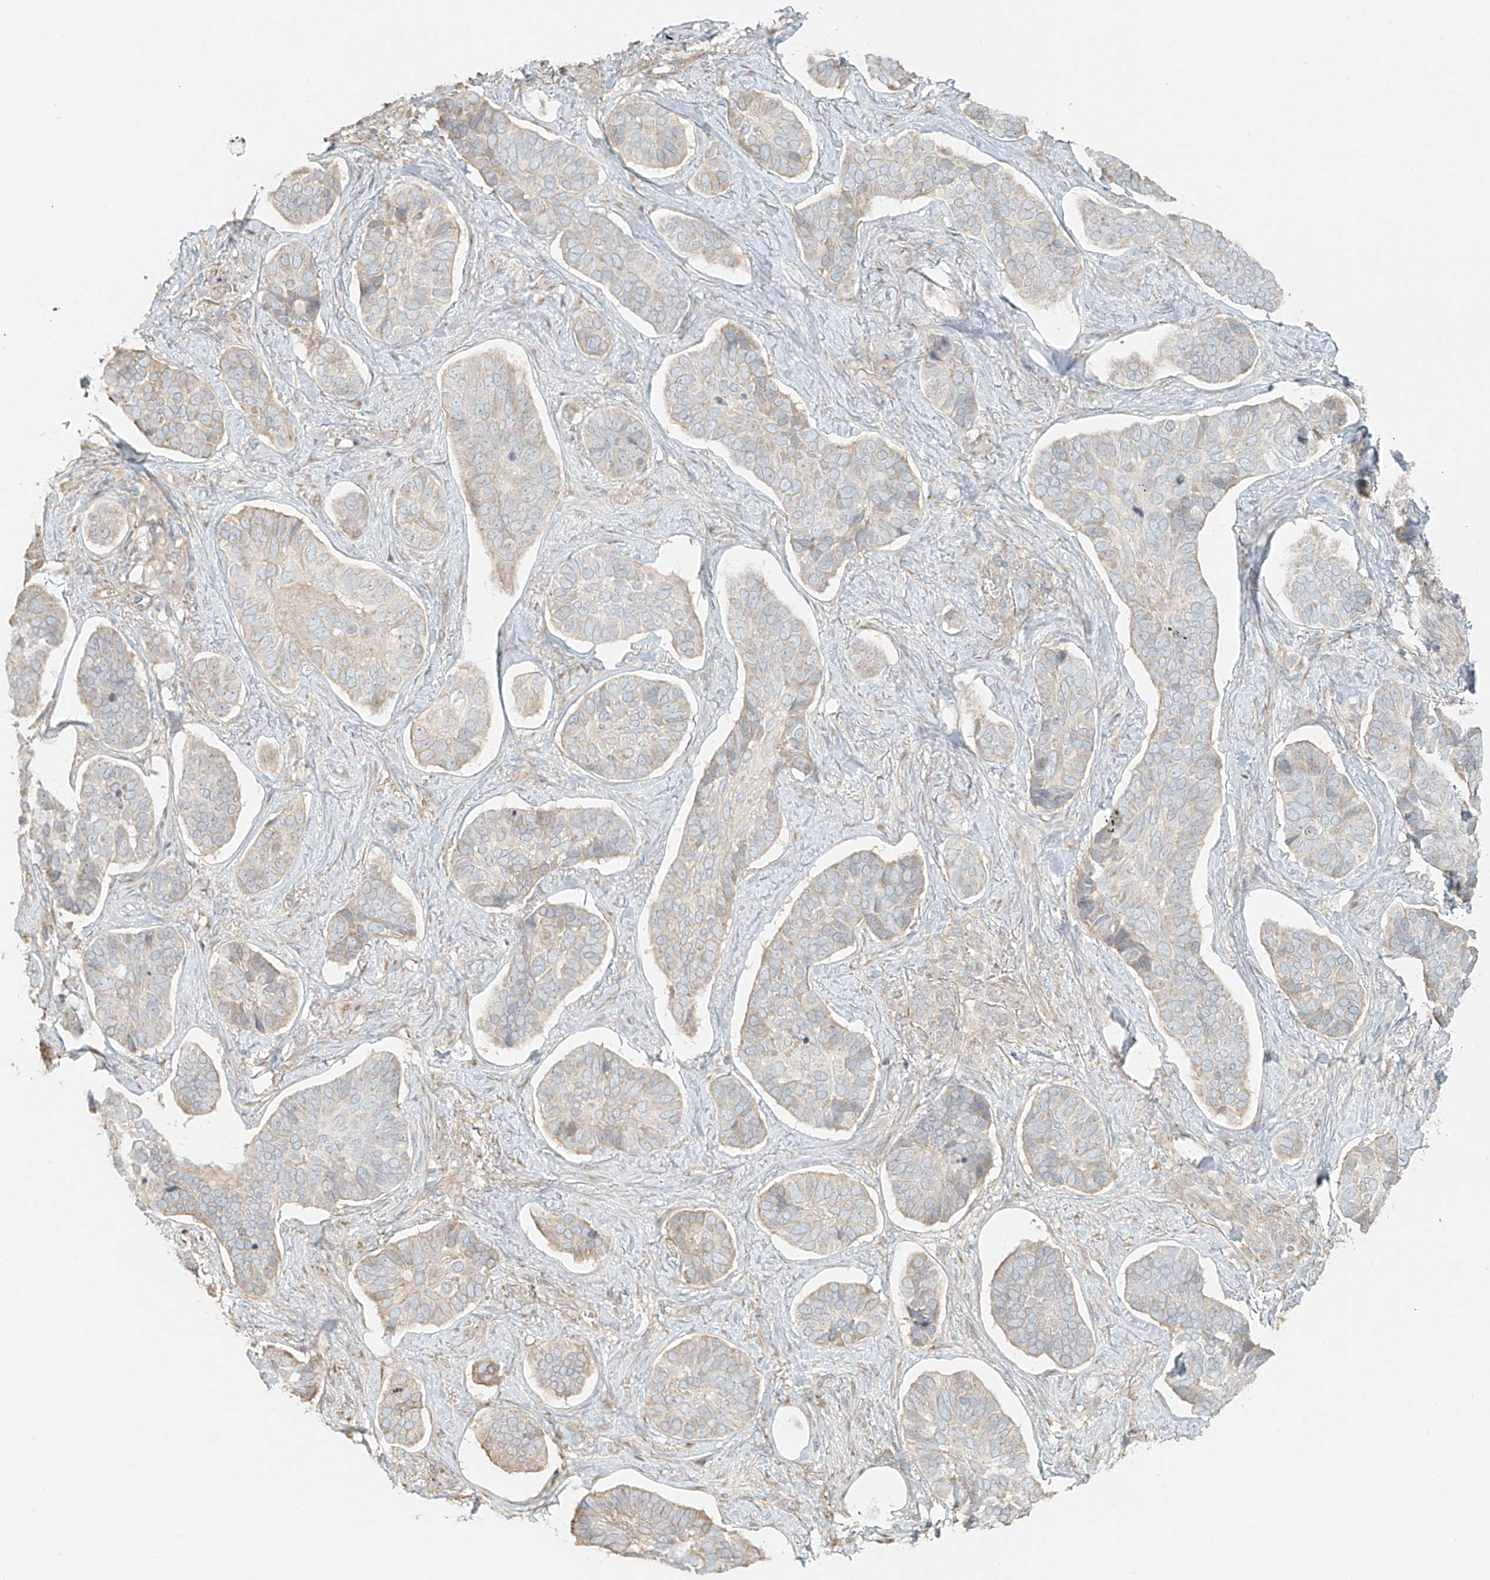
{"staining": {"intensity": "negative", "quantity": "none", "location": "none"}, "tissue": "skin cancer", "cell_type": "Tumor cells", "image_type": "cancer", "snomed": [{"axis": "morphology", "description": "Basal cell carcinoma"}, {"axis": "topography", "description": "Skin"}], "caption": "The IHC image has no significant staining in tumor cells of skin cancer (basal cell carcinoma) tissue. (DAB (3,3'-diaminobenzidine) immunohistochemistry (IHC) with hematoxylin counter stain).", "gene": "UPK1B", "patient": {"sex": "male", "age": 62}}